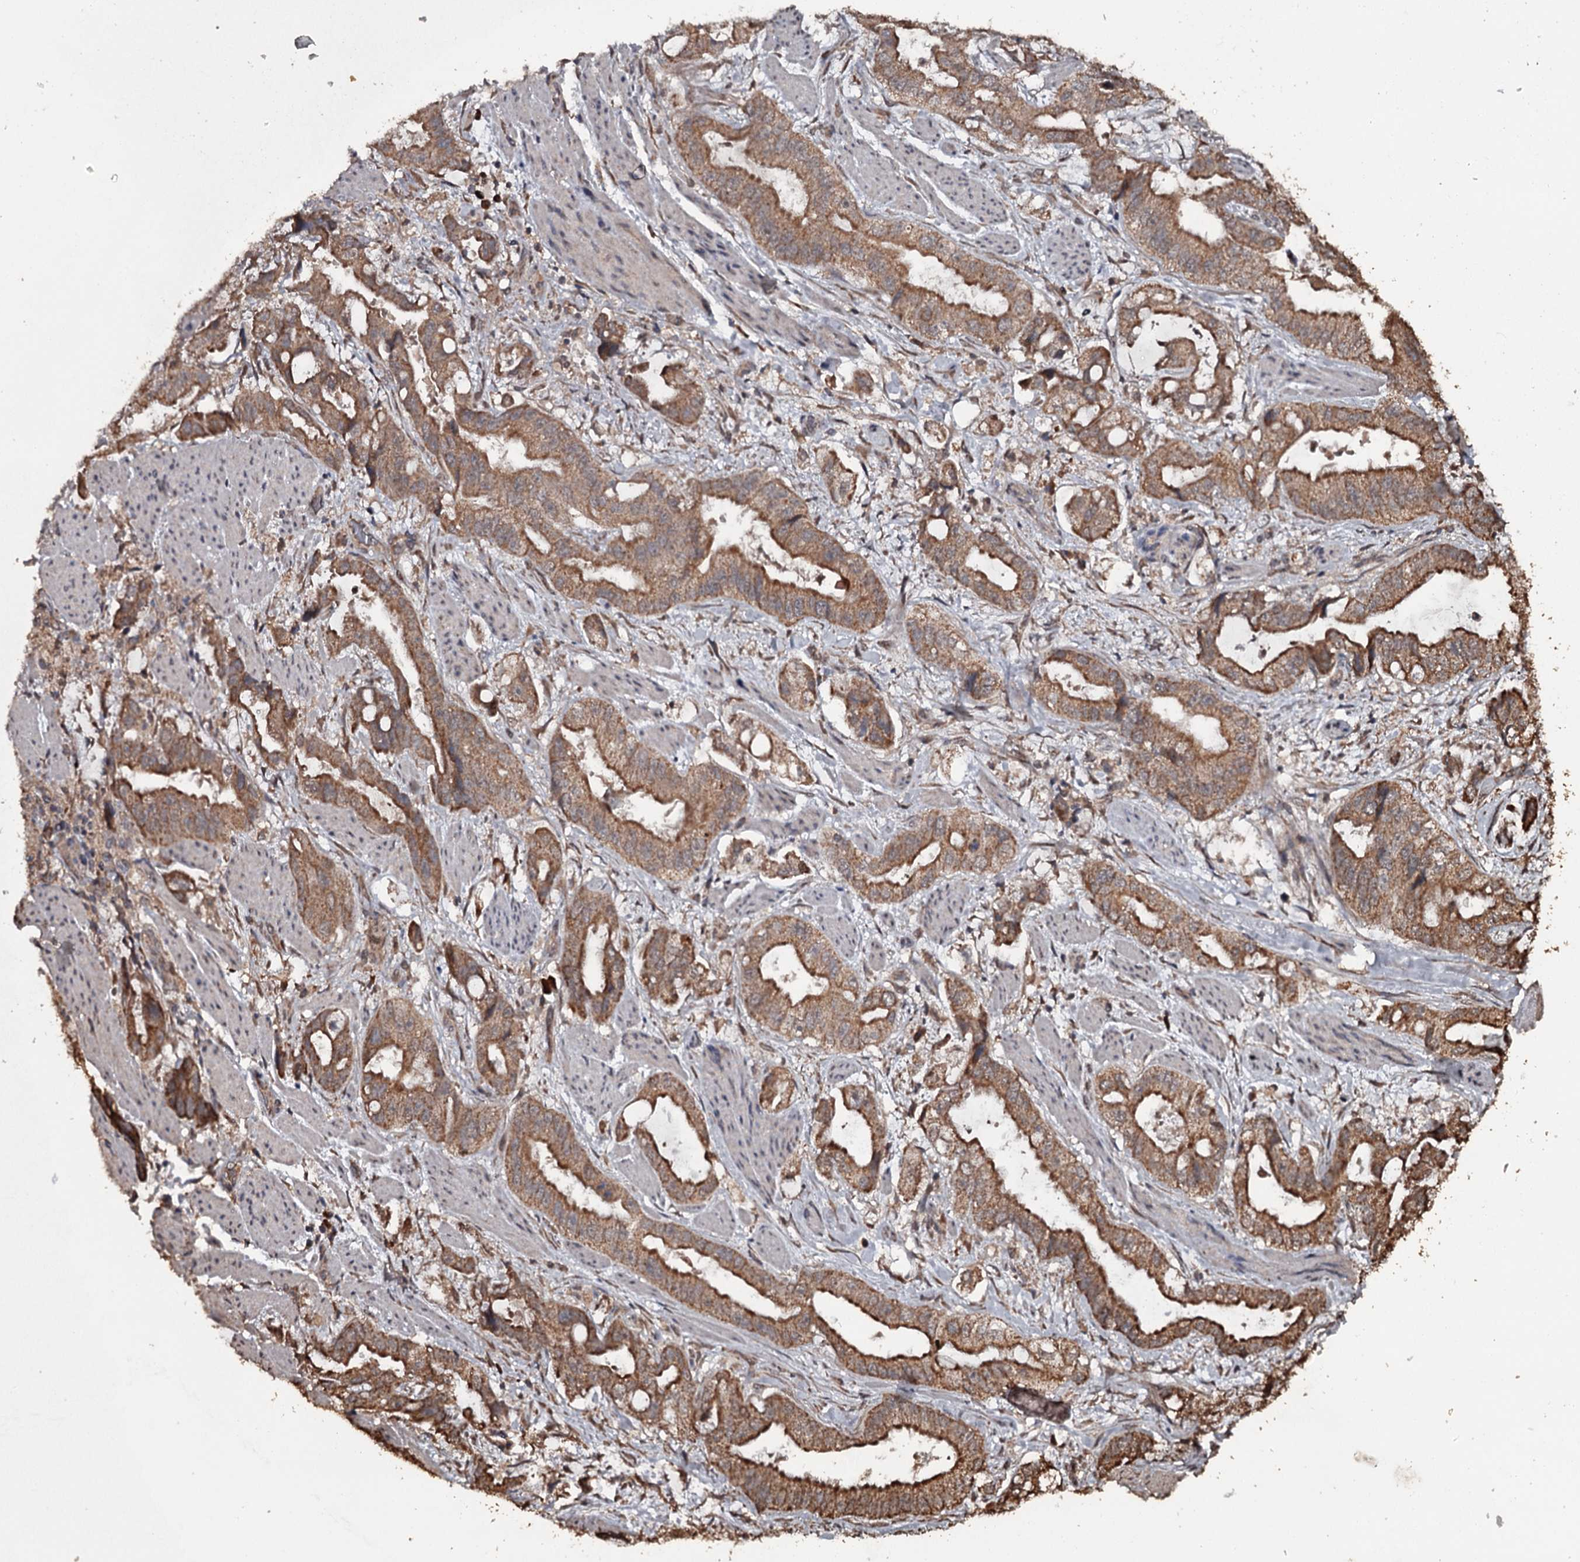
{"staining": {"intensity": "moderate", "quantity": ">75%", "location": "cytoplasmic/membranous"}, "tissue": "stomach cancer", "cell_type": "Tumor cells", "image_type": "cancer", "snomed": [{"axis": "morphology", "description": "Adenocarcinoma, NOS"}, {"axis": "topography", "description": "Stomach"}], "caption": "Adenocarcinoma (stomach) stained with a brown dye displays moderate cytoplasmic/membranous positive expression in about >75% of tumor cells.", "gene": "WIPI1", "patient": {"sex": "male", "age": 62}}